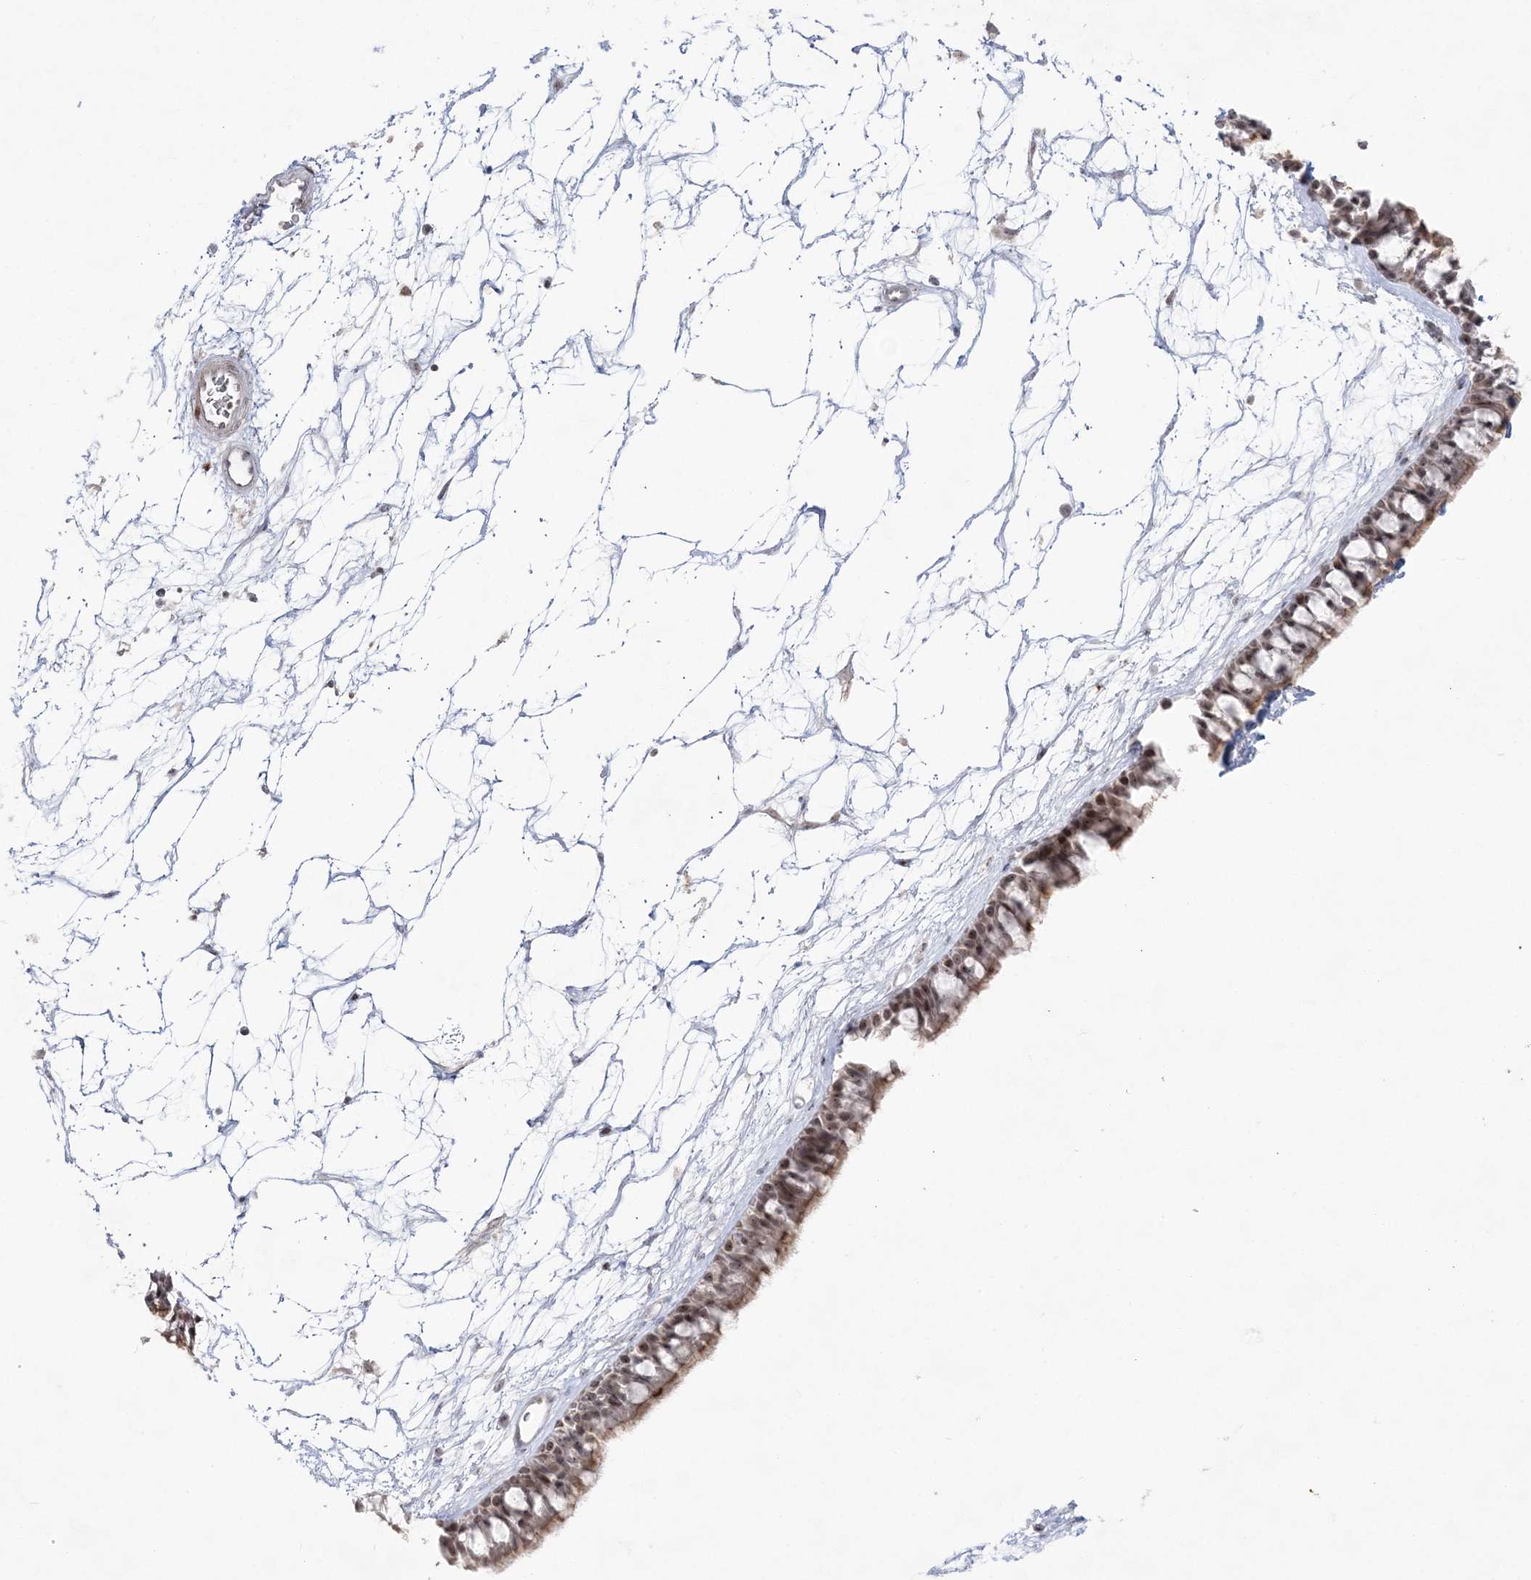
{"staining": {"intensity": "moderate", "quantity": ">75%", "location": "cytoplasmic/membranous,nuclear"}, "tissue": "nasopharynx", "cell_type": "Respiratory epithelial cells", "image_type": "normal", "snomed": [{"axis": "morphology", "description": "Normal tissue, NOS"}, {"axis": "topography", "description": "Nasopharynx"}], "caption": "Immunohistochemistry (DAB) staining of normal nasopharynx exhibits moderate cytoplasmic/membranous,nuclear protein expression in approximately >75% of respiratory epithelial cells.", "gene": "SH3BP4", "patient": {"sex": "male", "age": 64}}